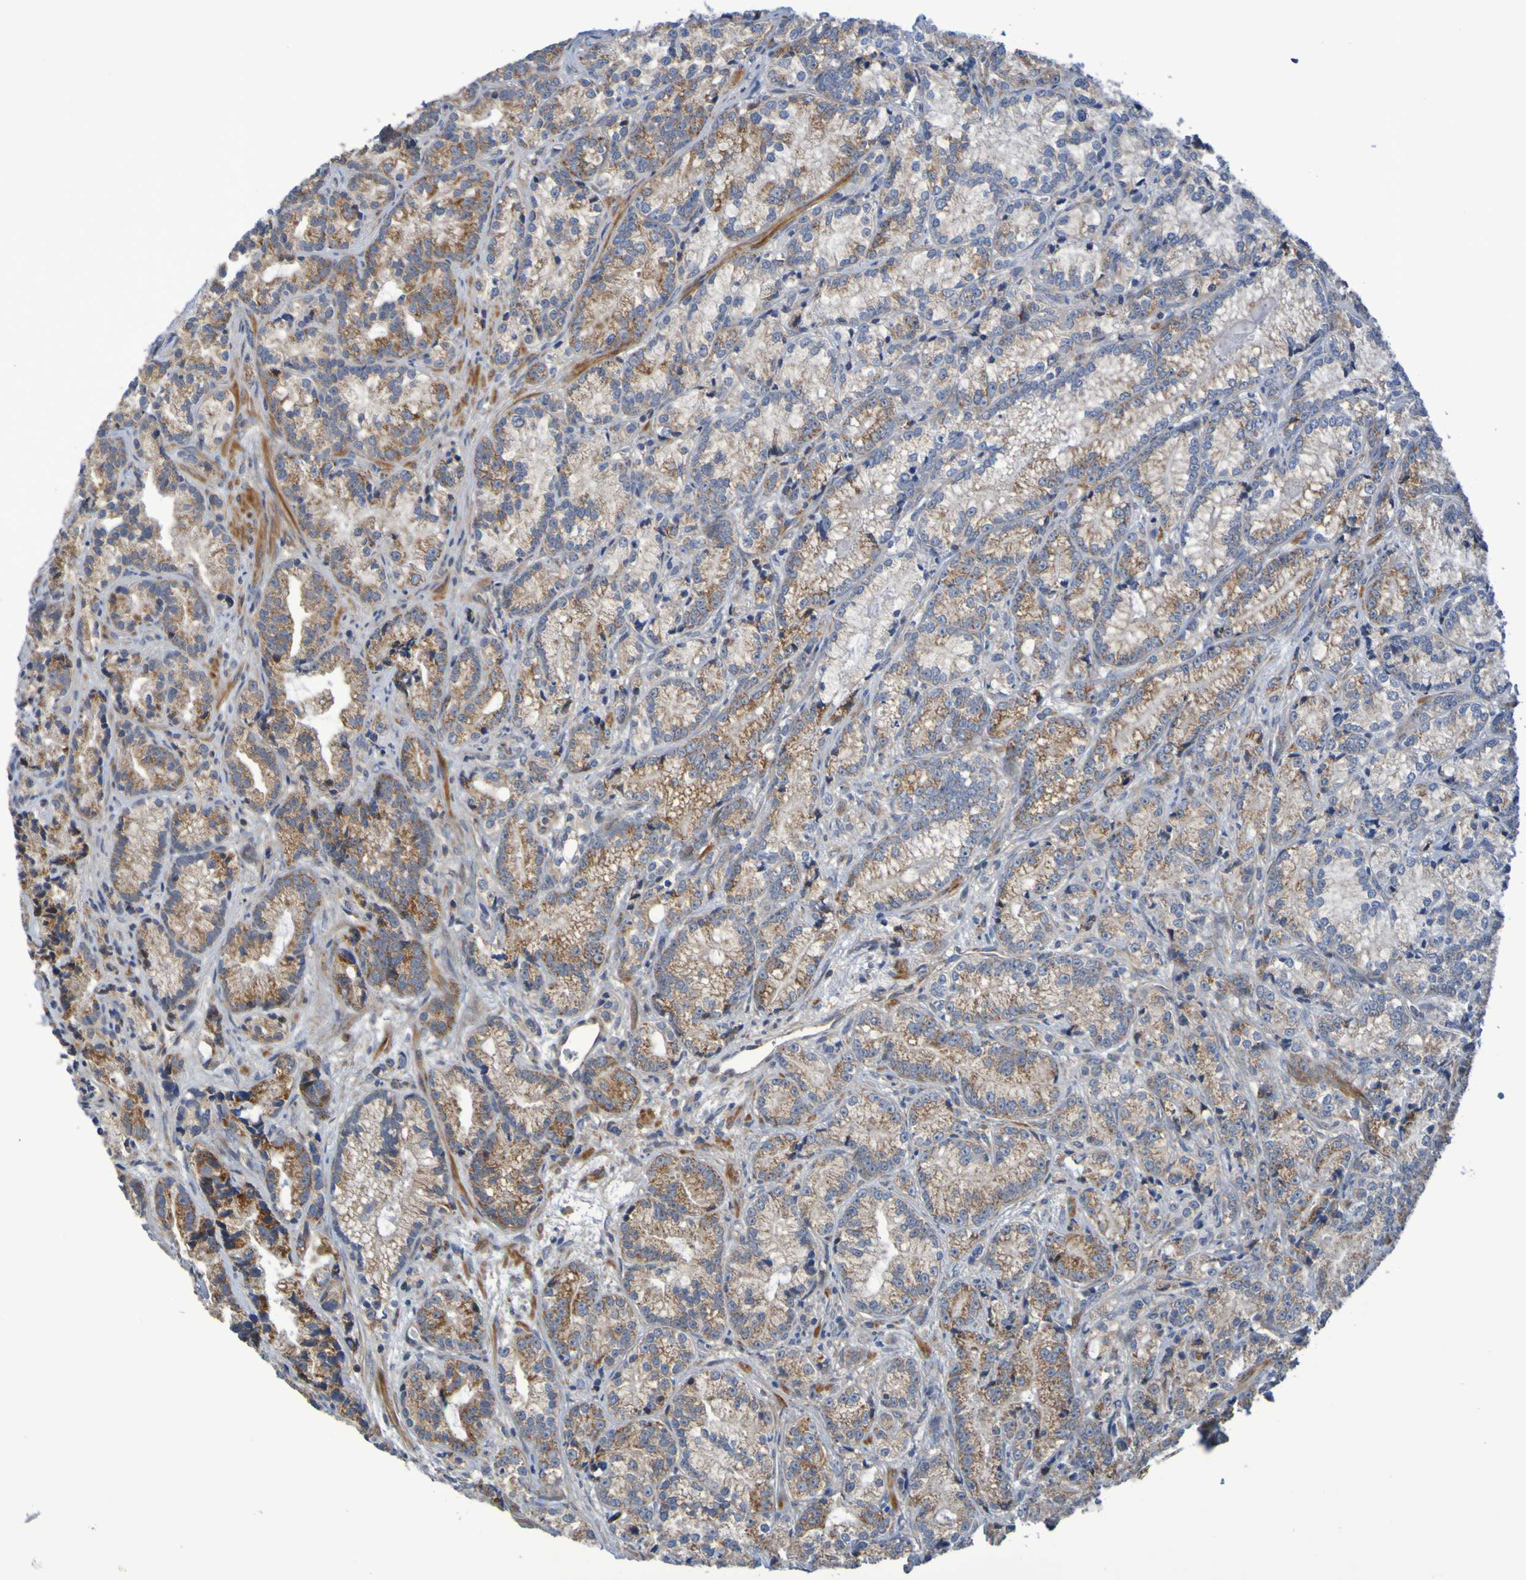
{"staining": {"intensity": "moderate", "quantity": ">75%", "location": "cytoplasmic/membranous"}, "tissue": "prostate cancer", "cell_type": "Tumor cells", "image_type": "cancer", "snomed": [{"axis": "morphology", "description": "Adenocarcinoma, Low grade"}, {"axis": "topography", "description": "Prostate"}], "caption": "Prostate adenocarcinoma (low-grade) was stained to show a protein in brown. There is medium levels of moderate cytoplasmic/membranous staining in about >75% of tumor cells. The staining is performed using DAB (3,3'-diaminobenzidine) brown chromogen to label protein expression. The nuclei are counter-stained blue using hematoxylin.", "gene": "CCDC51", "patient": {"sex": "male", "age": 89}}